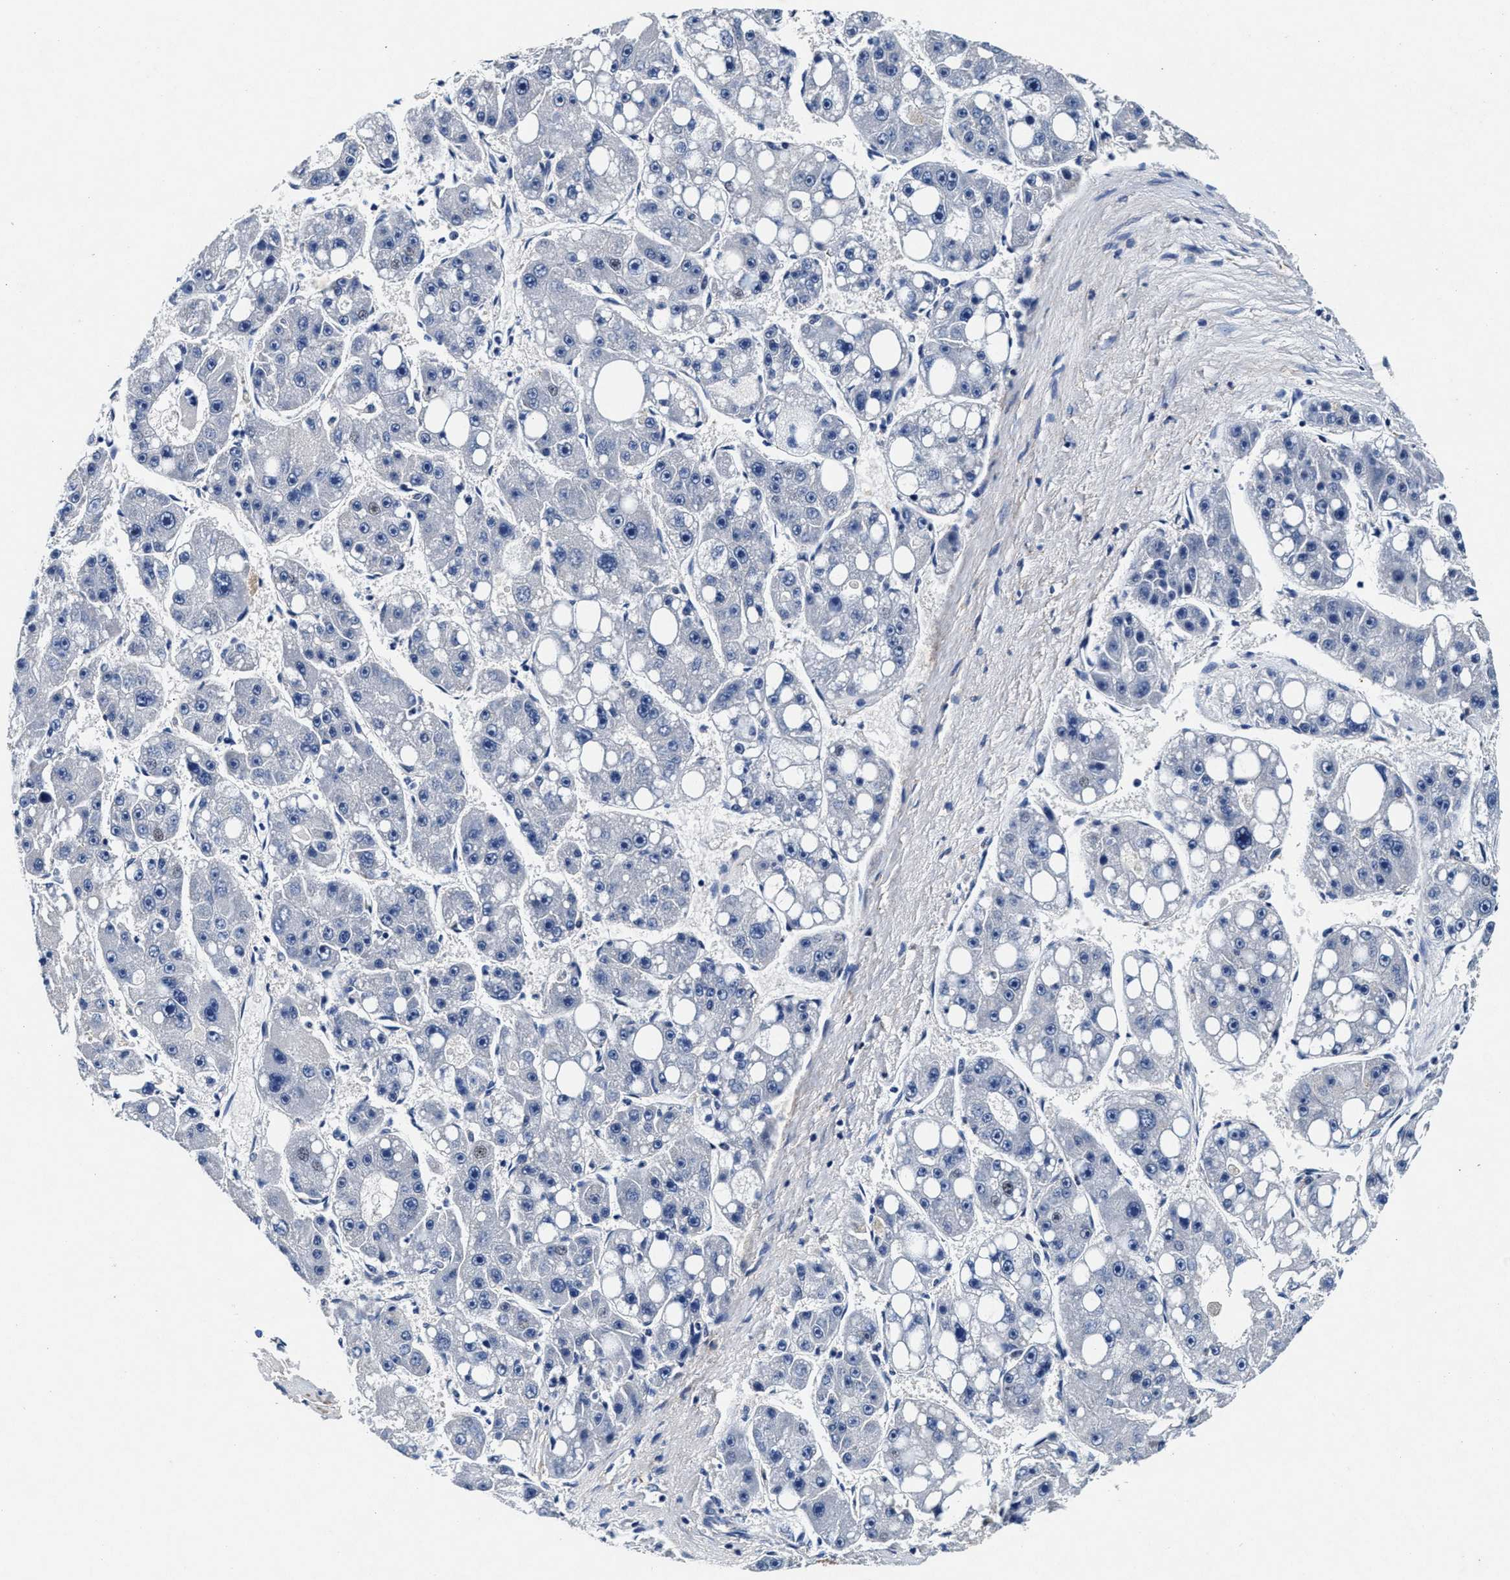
{"staining": {"intensity": "negative", "quantity": "none", "location": "none"}, "tissue": "liver cancer", "cell_type": "Tumor cells", "image_type": "cancer", "snomed": [{"axis": "morphology", "description": "Carcinoma, Hepatocellular, NOS"}, {"axis": "topography", "description": "Liver"}], "caption": "Tumor cells are negative for protein expression in human liver hepatocellular carcinoma.", "gene": "SLC8A1", "patient": {"sex": "female", "age": 61}}